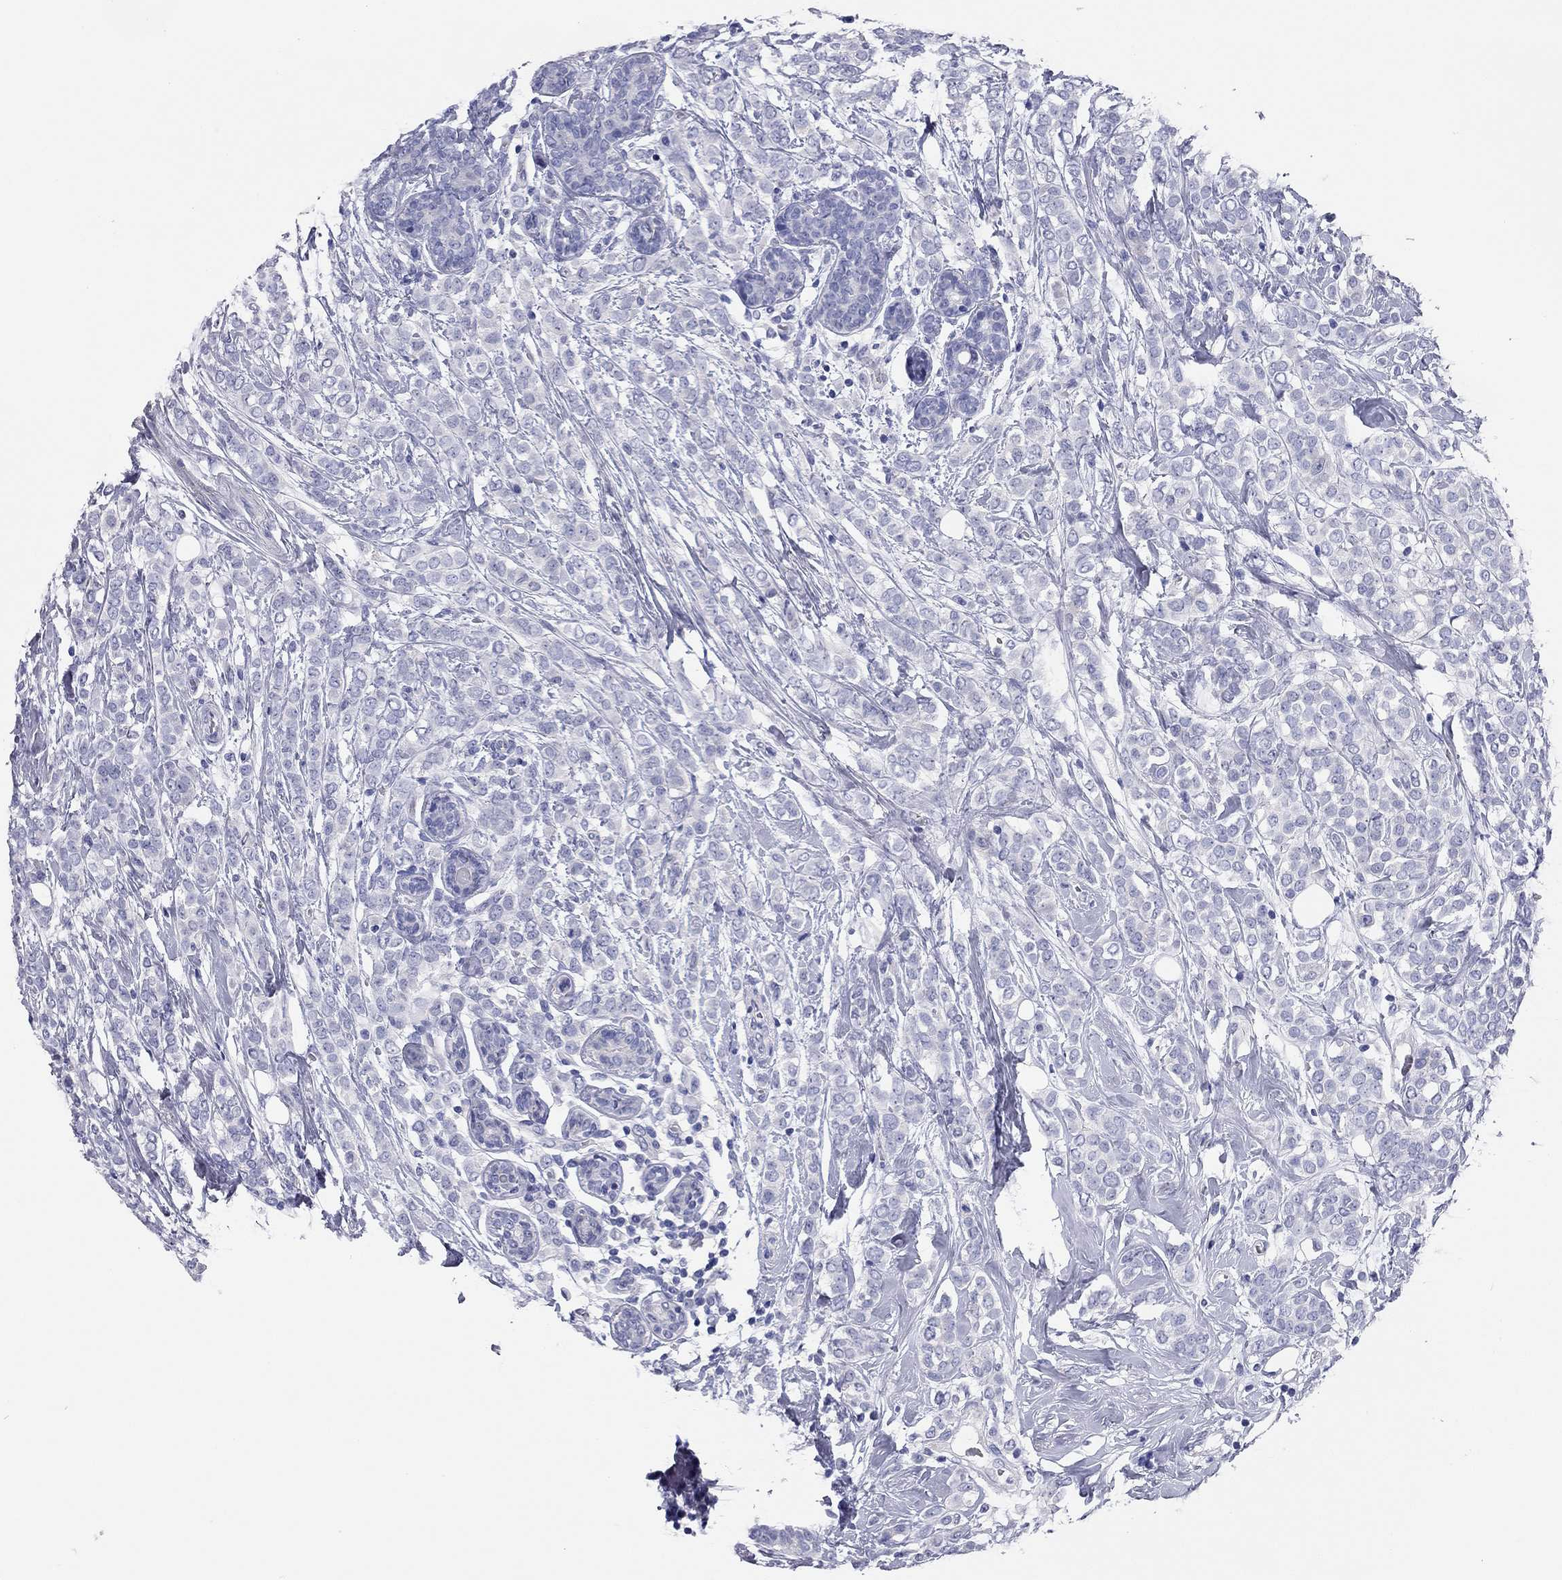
{"staining": {"intensity": "negative", "quantity": "none", "location": "none"}, "tissue": "breast cancer", "cell_type": "Tumor cells", "image_type": "cancer", "snomed": [{"axis": "morphology", "description": "Lobular carcinoma"}, {"axis": "topography", "description": "Breast"}], "caption": "The histopathology image shows no staining of tumor cells in breast cancer (lobular carcinoma).", "gene": "TMEM221", "patient": {"sex": "female", "age": 49}}